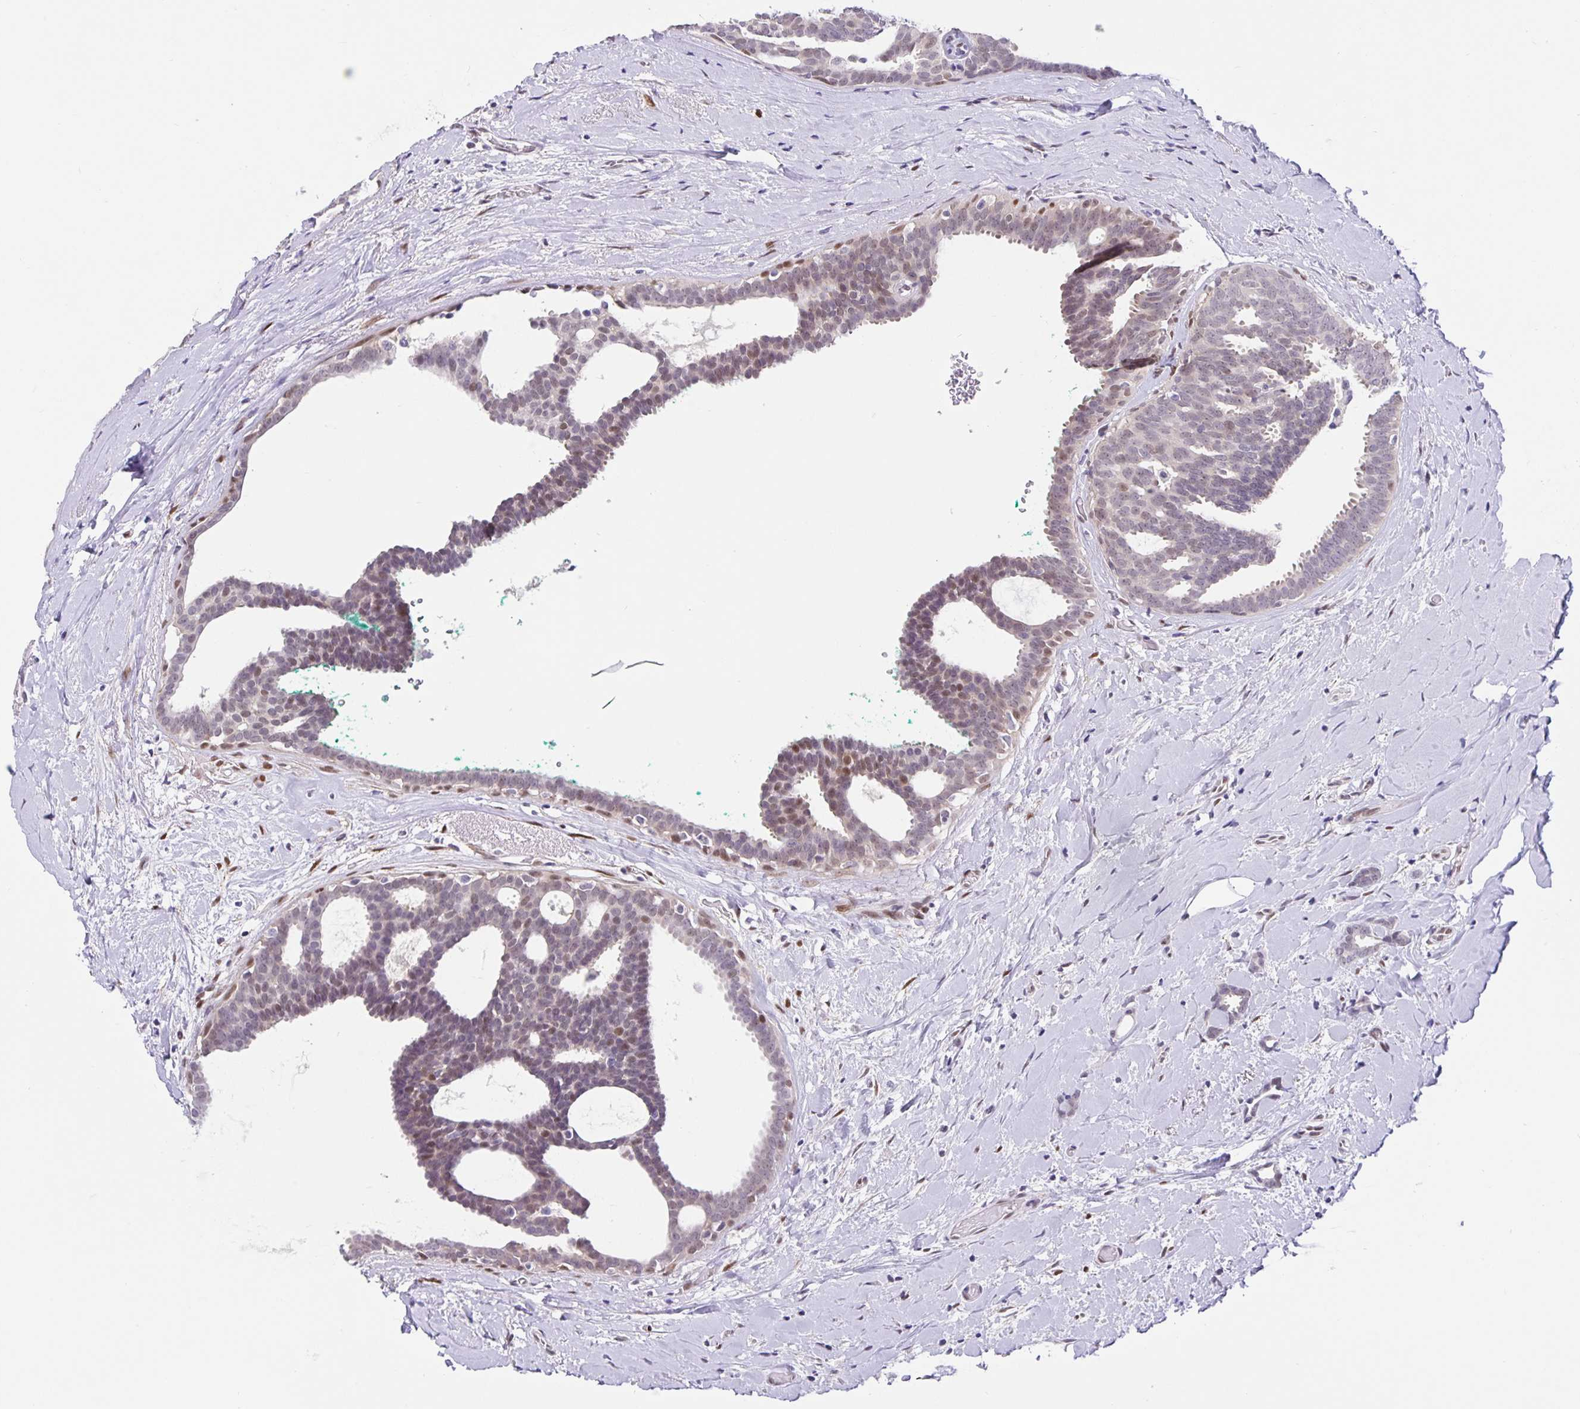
{"staining": {"intensity": "weak", "quantity": "<25%", "location": "nuclear"}, "tissue": "breast cancer", "cell_type": "Tumor cells", "image_type": "cancer", "snomed": [{"axis": "morphology", "description": "Intraductal carcinoma, in situ"}, {"axis": "morphology", "description": "Duct carcinoma"}, {"axis": "morphology", "description": "Lobular carcinoma, in situ"}, {"axis": "topography", "description": "Breast"}], "caption": "This is an IHC photomicrograph of human breast cancer. There is no positivity in tumor cells.", "gene": "FOSL2", "patient": {"sex": "female", "age": 44}}